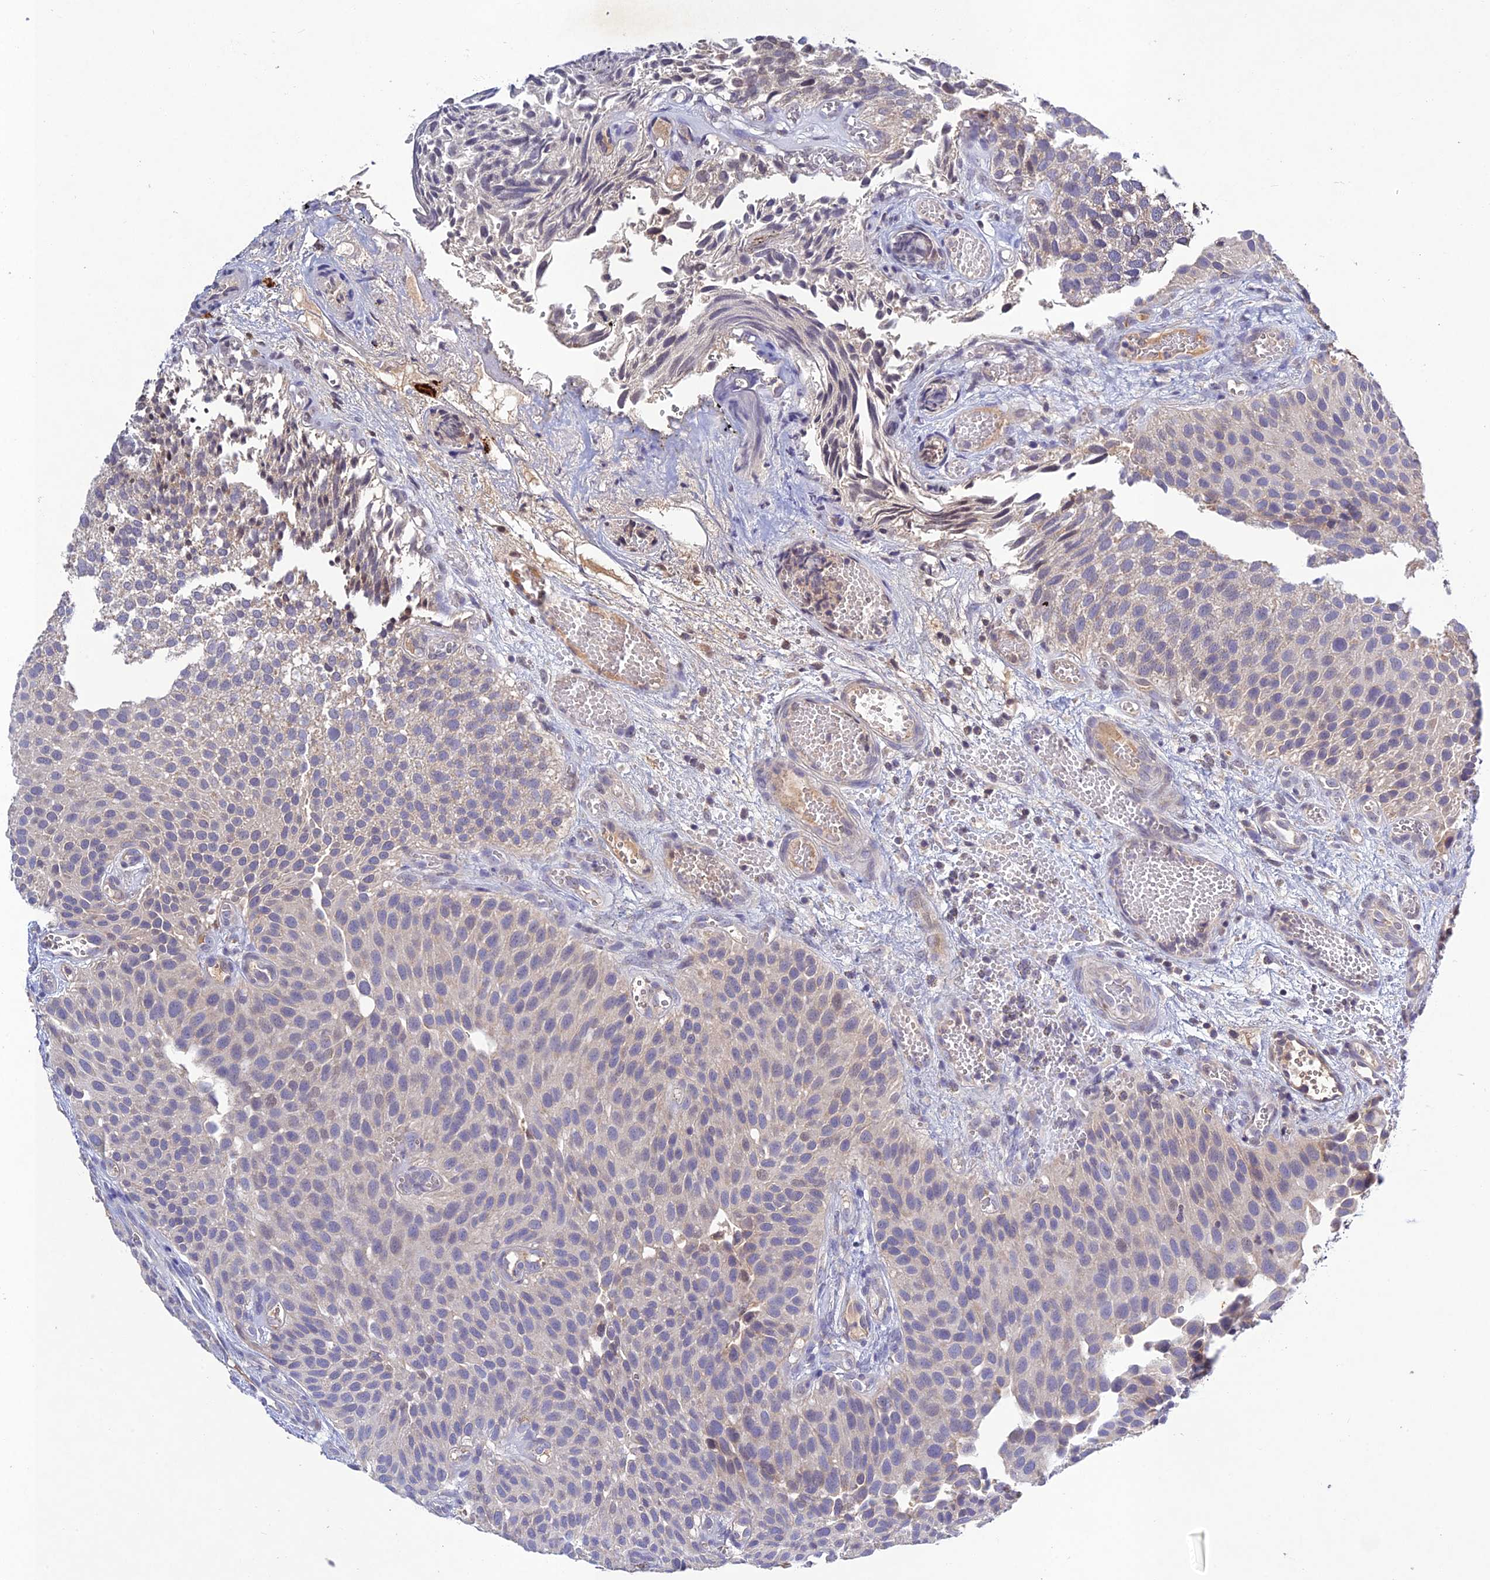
{"staining": {"intensity": "negative", "quantity": "none", "location": "none"}, "tissue": "urothelial cancer", "cell_type": "Tumor cells", "image_type": "cancer", "snomed": [{"axis": "morphology", "description": "Urothelial carcinoma, Low grade"}, {"axis": "topography", "description": "Urinary bladder"}], "caption": "Urothelial carcinoma (low-grade) was stained to show a protein in brown. There is no significant expression in tumor cells. The staining is performed using DAB (3,3'-diaminobenzidine) brown chromogen with nuclei counter-stained in using hematoxylin.", "gene": "CHST5", "patient": {"sex": "male", "age": 89}}